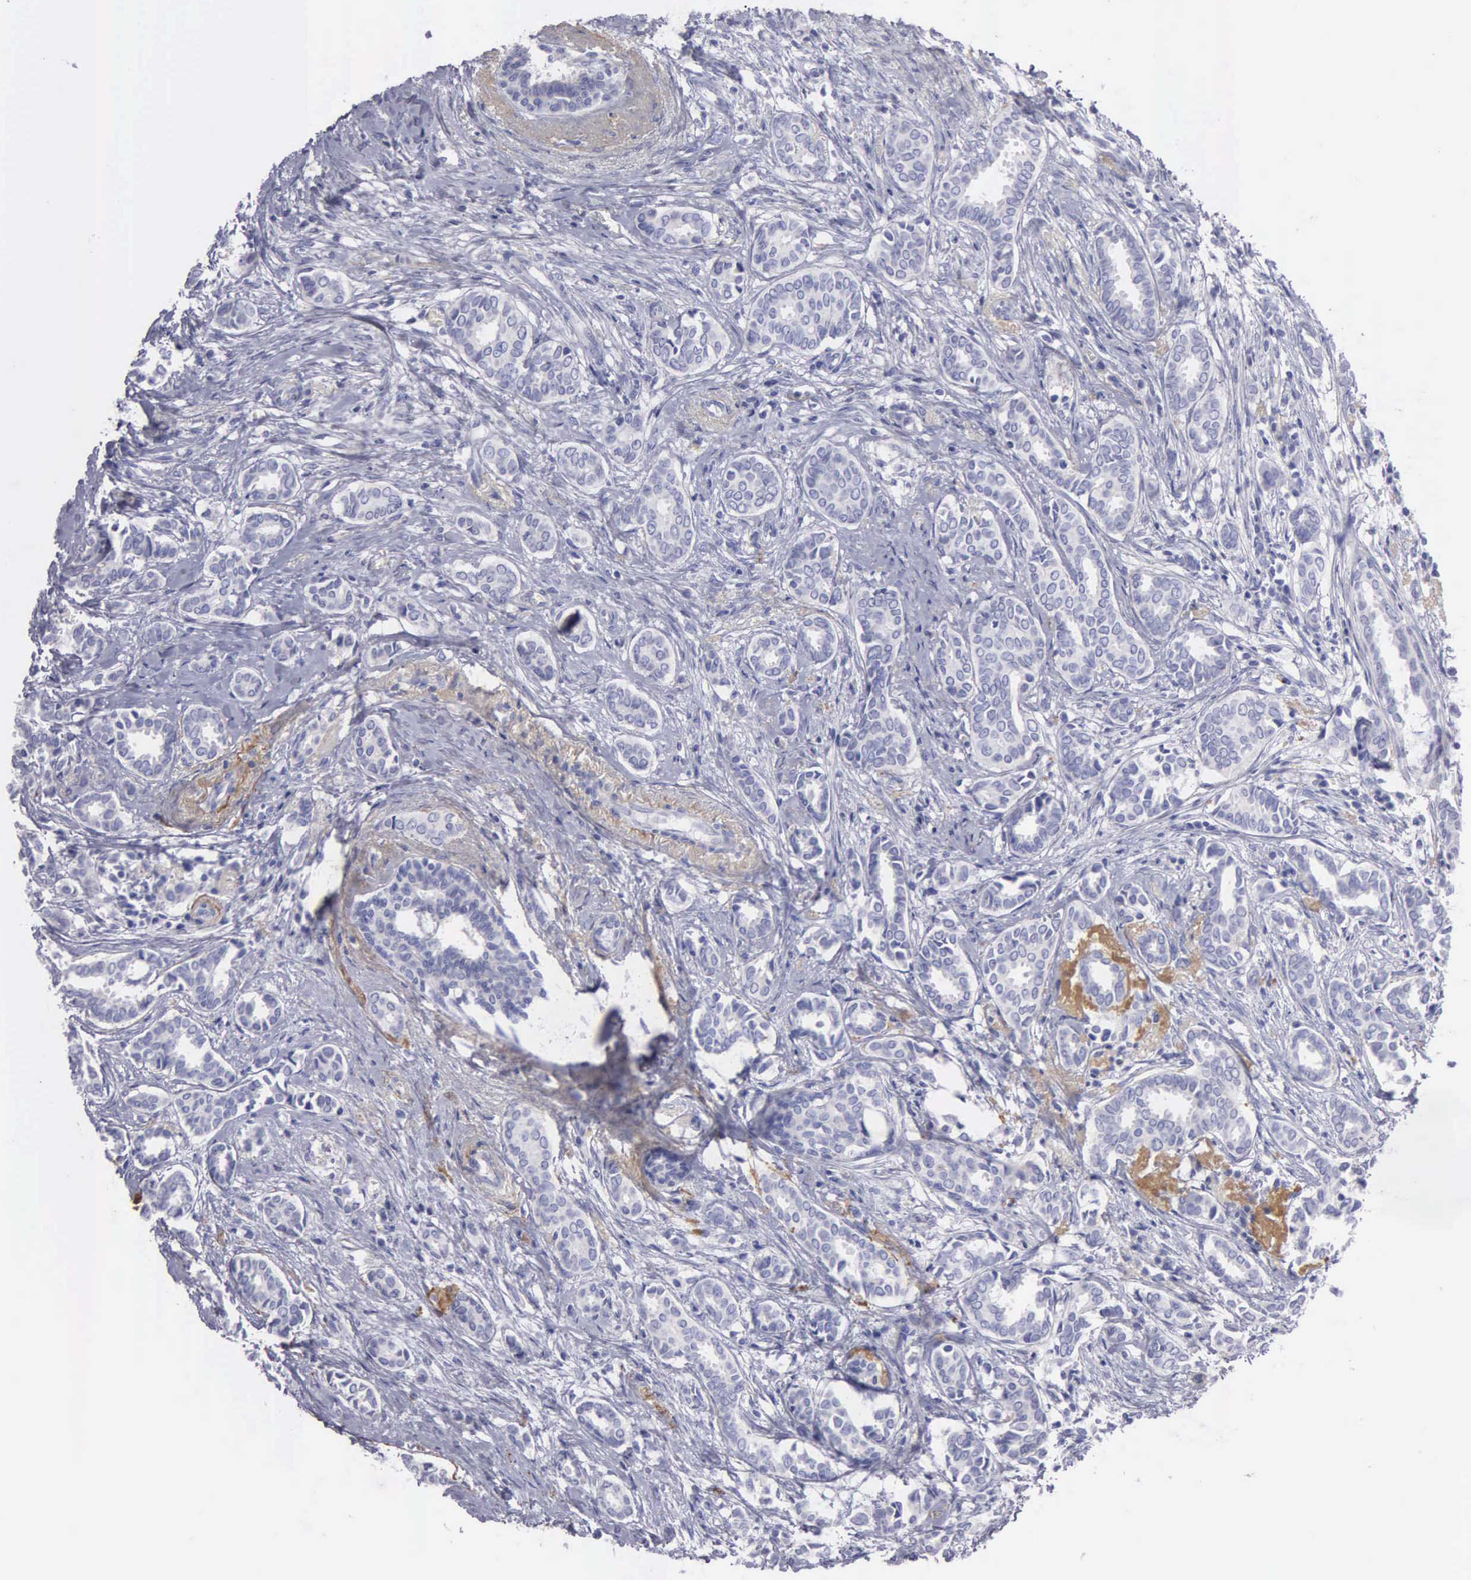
{"staining": {"intensity": "negative", "quantity": "none", "location": "none"}, "tissue": "breast cancer", "cell_type": "Tumor cells", "image_type": "cancer", "snomed": [{"axis": "morphology", "description": "Duct carcinoma"}, {"axis": "topography", "description": "Breast"}], "caption": "DAB (3,3'-diaminobenzidine) immunohistochemical staining of human breast cancer (infiltrating ductal carcinoma) shows no significant positivity in tumor cells.", "gene": "FBLN5", "patient": {"sex": "female", "age": 50}}